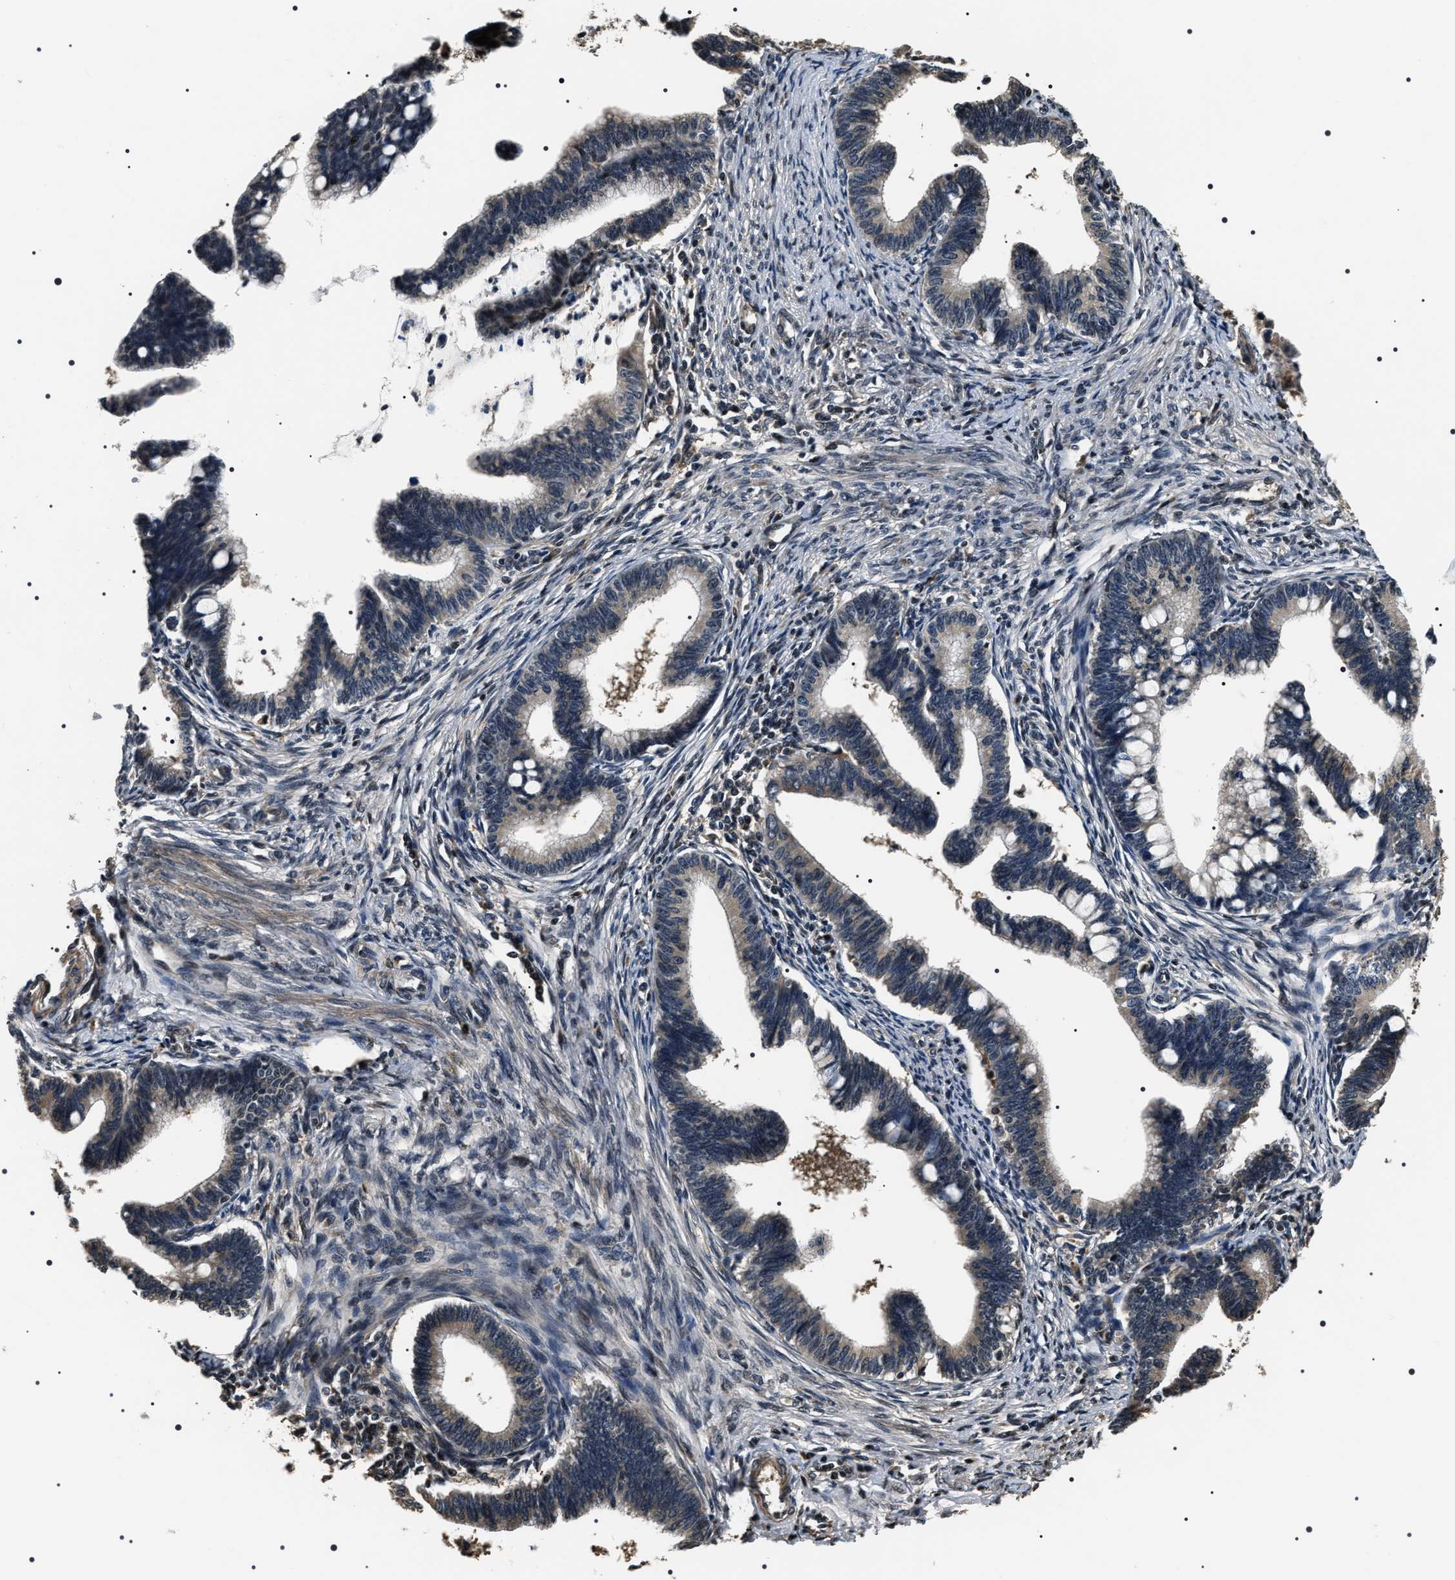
{"staining": {"intensity": "weak", "quantity": "<25%", "location": "cytoplasmic/membranous"}, "tissue": "cervical cancer", "cell_type": "Tumor cells", "image_type": "cancer", "snomed": [{"axis": "morphology", "description": "Adenocarcinoma, NOS"}, {"axis": "topography", "description": "Cervix"}], "caption": "DAB (3,3'-diaminobenzidine) immunohistochemical staining of cervical cancer shows no significant positivity in tumor cells. Brightfield microscopy of IHC stained with DAB (3,3'-diaminobenzidine) (brown) and hematoxylin (blue), captured at high magnification.", "gene": "ARHGAP22", "patient": {"sex": "female", "age": 36}}